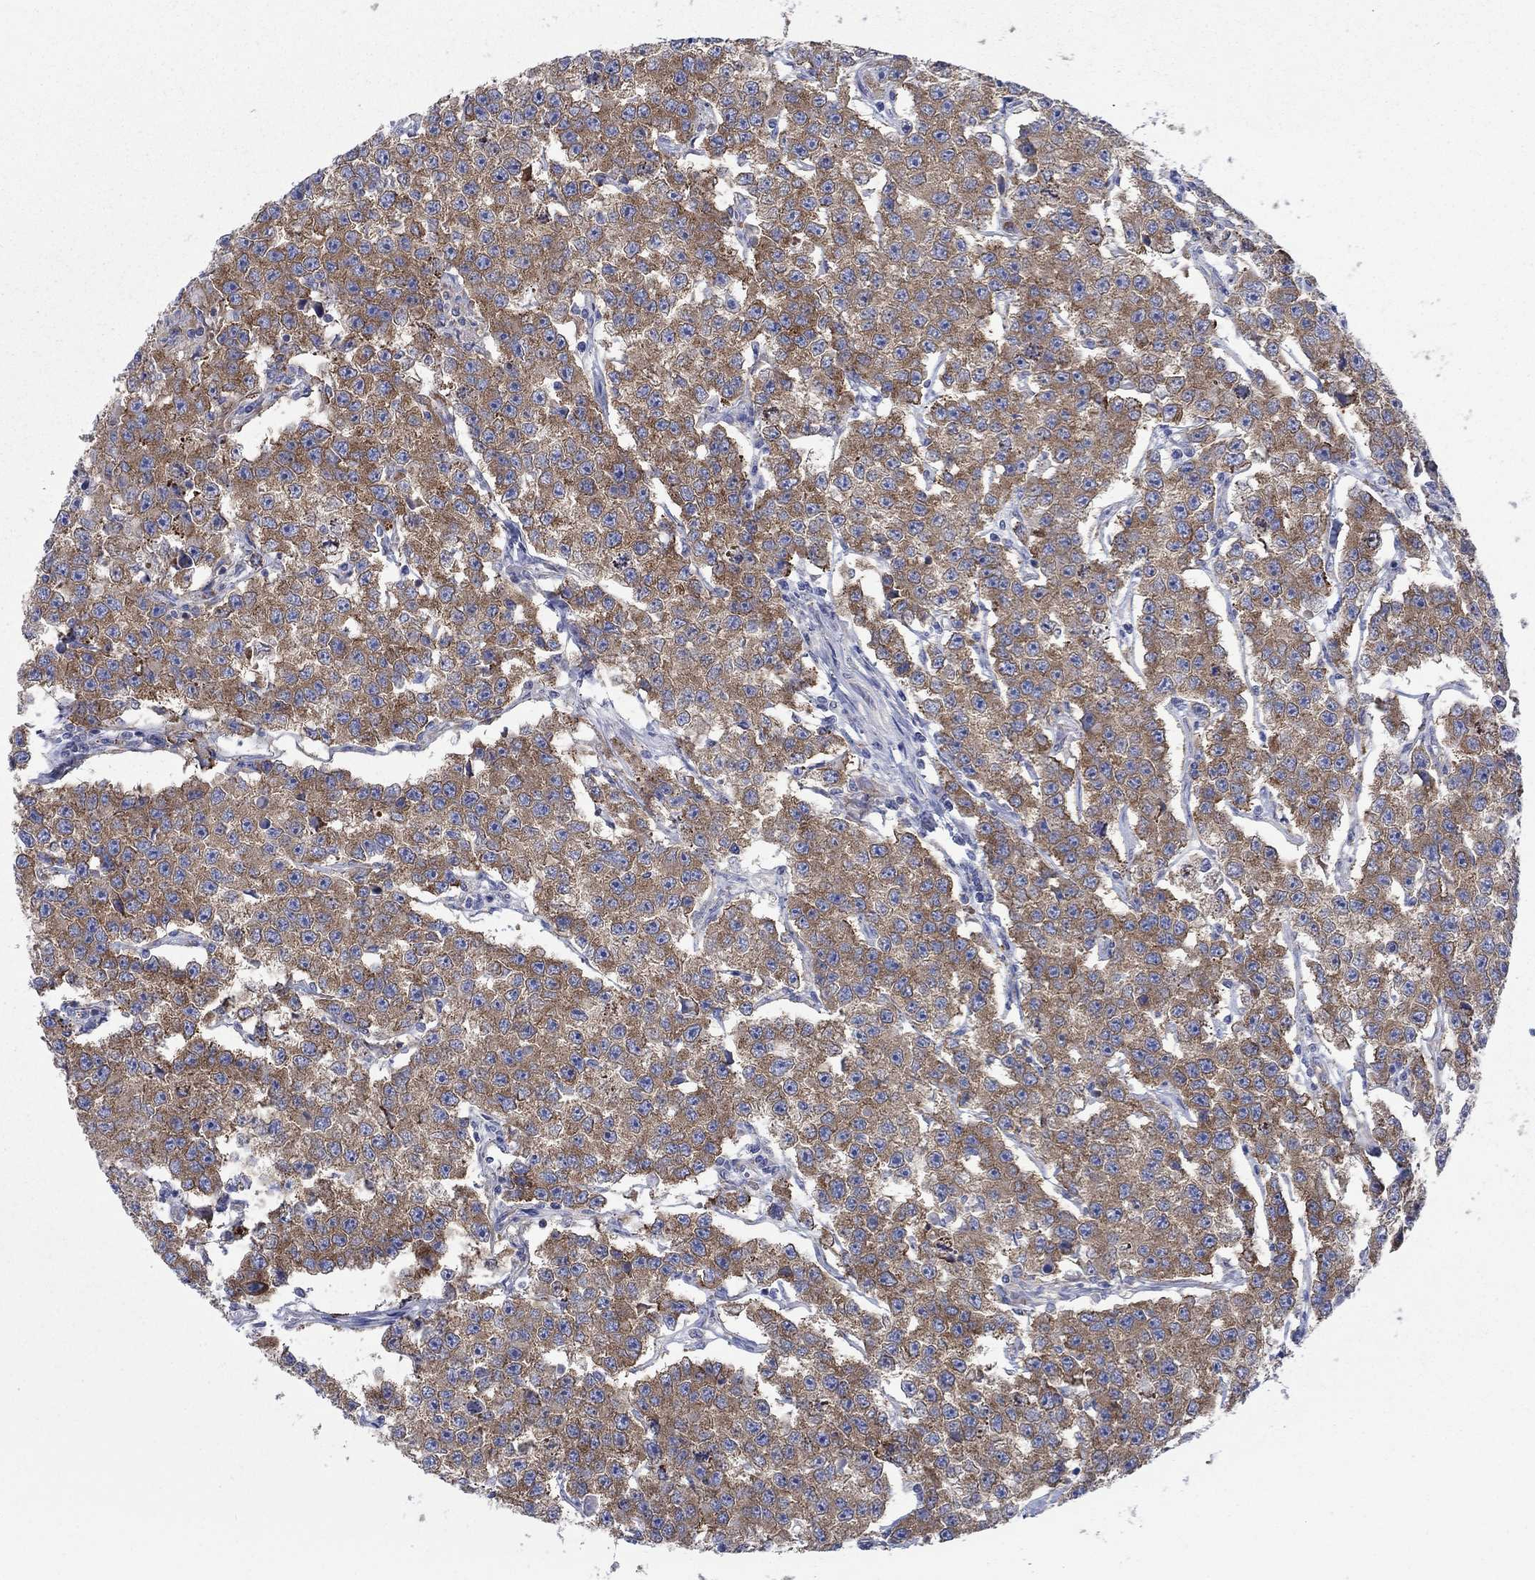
{"staining": {"intensity": "strong", "quantity": "25%-75%", "location": "cytoplasmic/membranous"}, "tissue": "testis cancer", "cell_type": "Tumor cells", "image_type": "cancer", "snomed": [{"axis": "morphology", "description": "Seminoma, NOS"}, {"axis": "topography", "description": "Testis"}], "caption": "There is high levels of strong cytoplasmic/membranous expression in tumor cells of seminoma (testis), as demonstrated by immunohistochemical staining (brown color).", "gene": "TMEM59", "patient": {"sex": "male", "age": 59}}